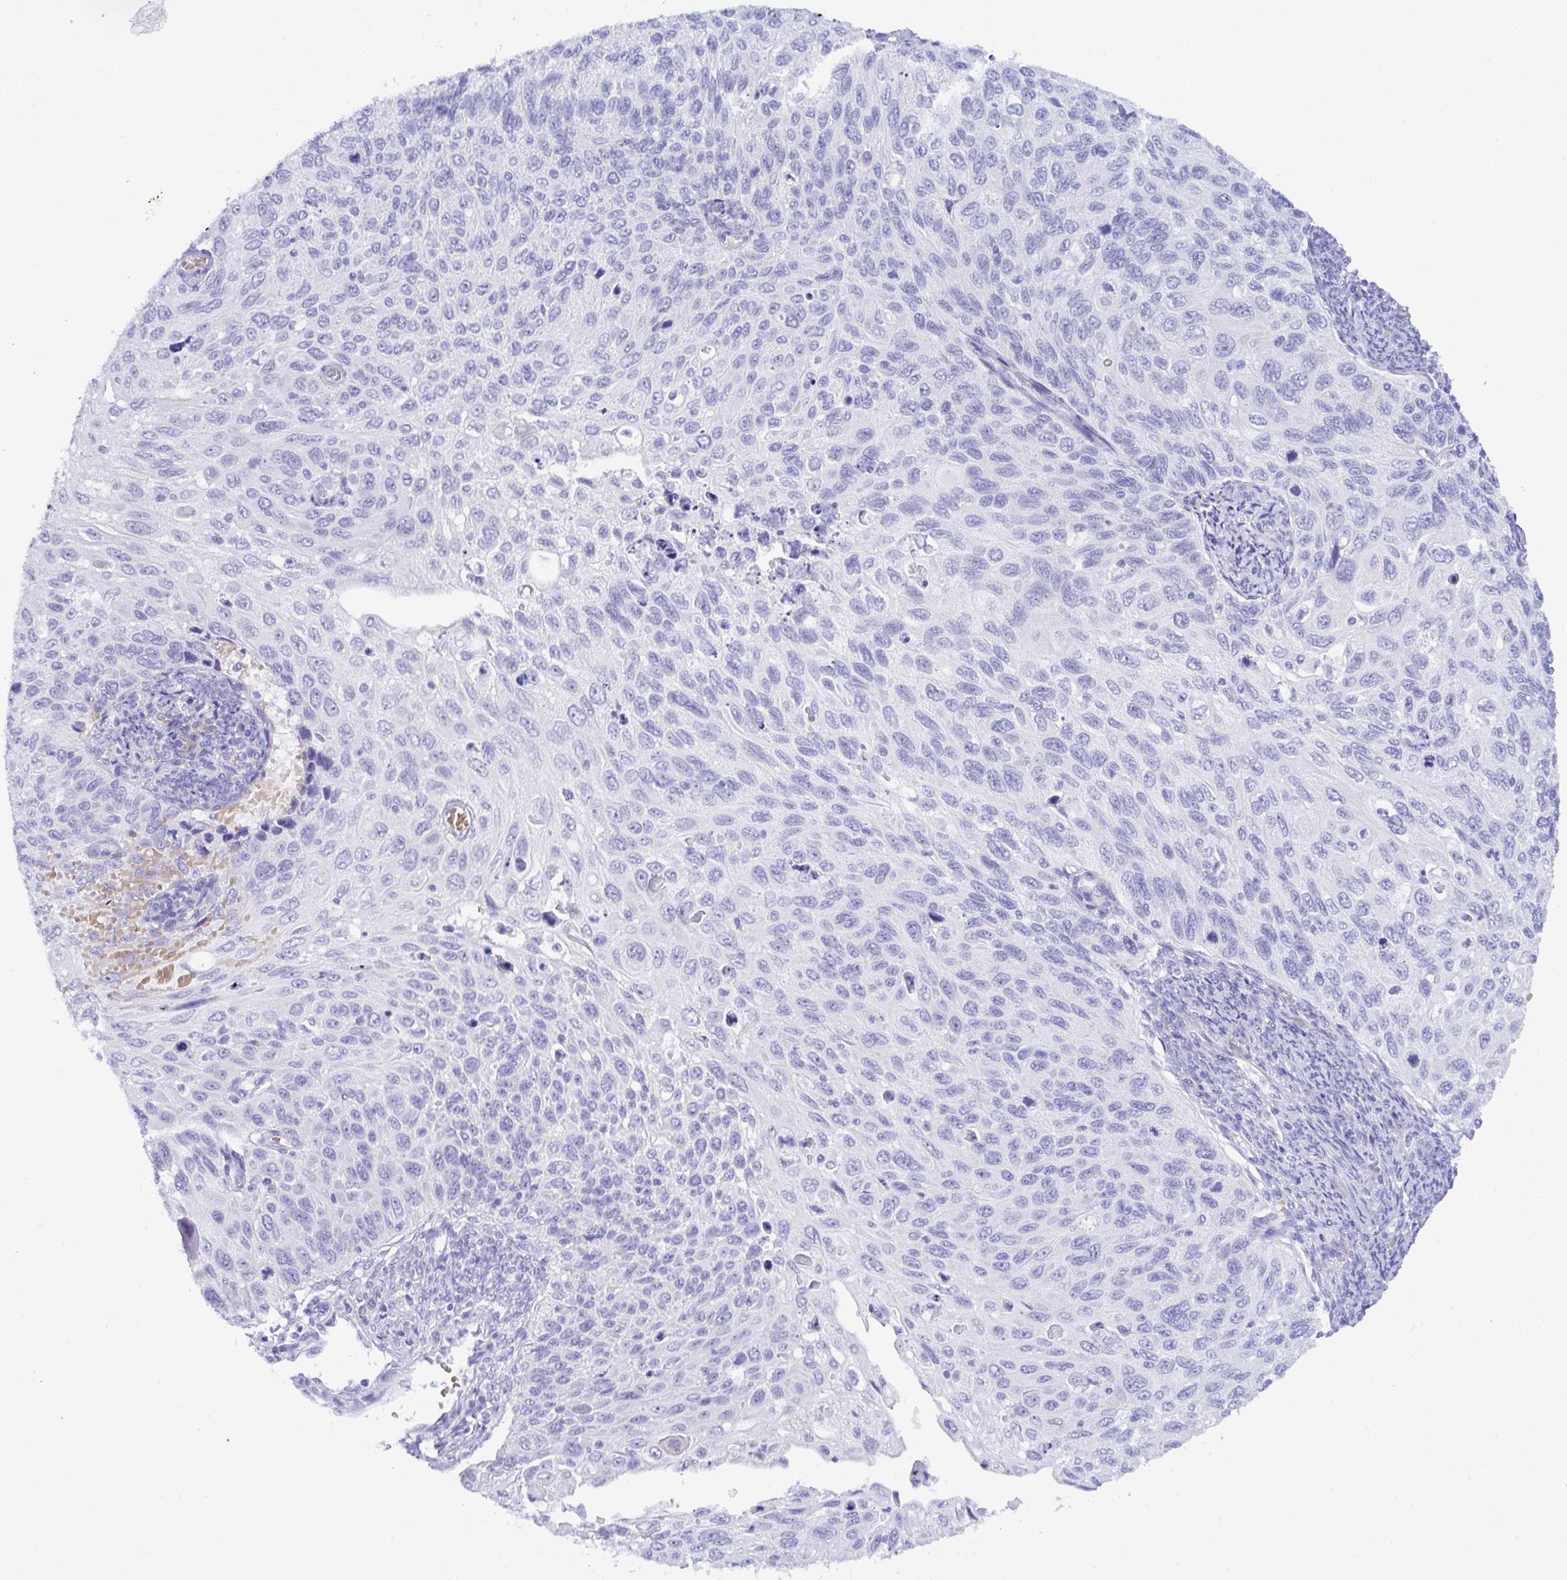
{"staining": {"intensity": "negative", "quantity": "none", "location": "none"}, "tissue": "cervical cancer", "cell_type": "Tumor cells", "image_type": "cancer", "snomed": [{"axis": "morphology", "description": "Squamous cell carcinoma, NOS"}, {"axis": "topography", "description": "Cervix"}], "caption": "DAB (3,3'-diaminobenzidine) immunohistochemical staining of cervical cancer demonstrates no significant positivity in tumor cells. Brightfield microscopy of immunohistochemistry (IHC) stained with DAB (brown) and hematoxylin (blue), captured at high magnification.", "gene": "SEL1L2", "patient": {"sex": "female", "age": 70}}